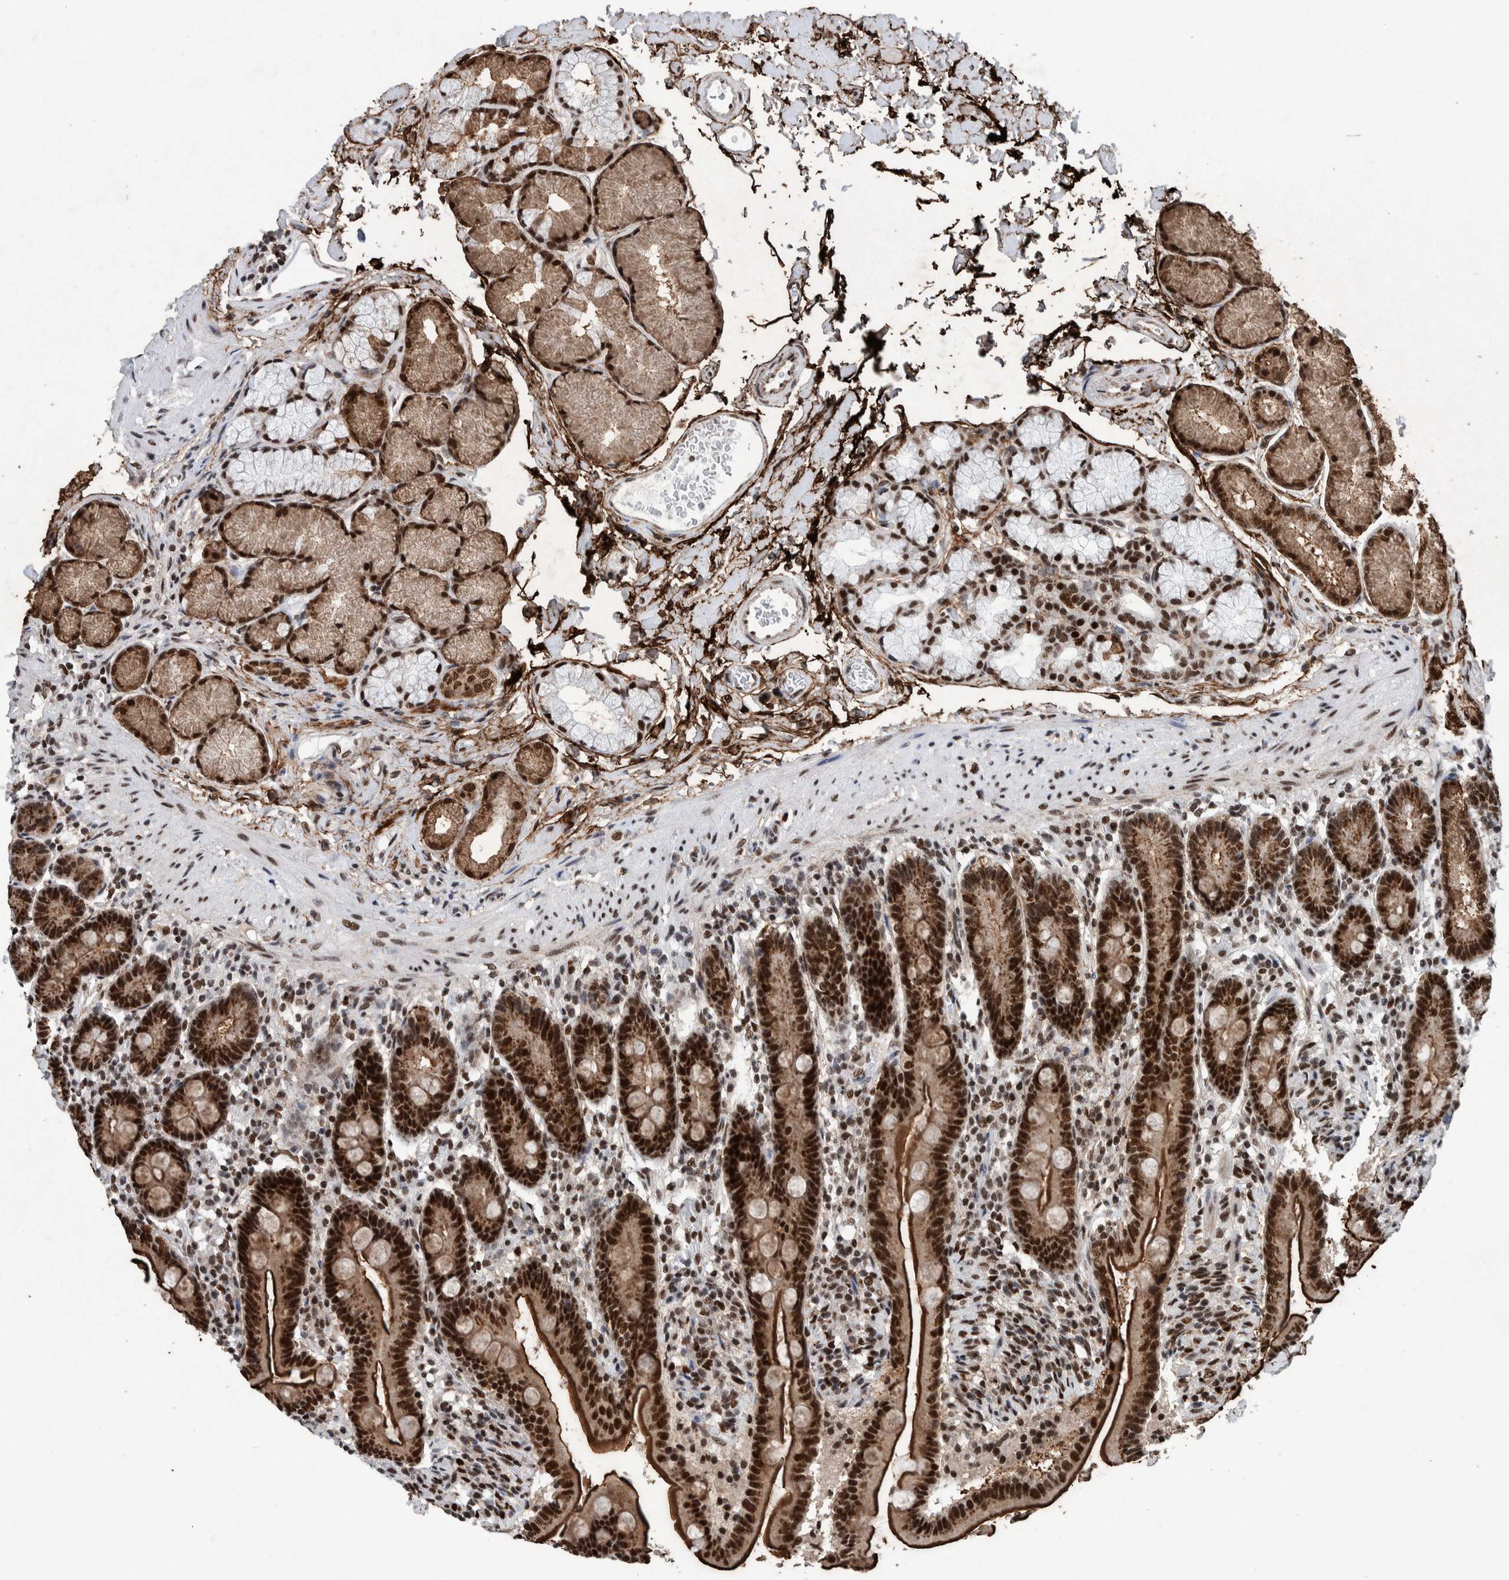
{"staining": {"intensity": "strong", "quantity": ">75%", "location": "cytoplasmic/membranous,nuclear"}, "tissue": "duodenum", "cell_type": "Glandular cells", "image_type": "normal", "snomed": [{"axis": "morphology", "description": "Normal tissue, NOS"}, {"axis": "topography", "description": "Duodenum"}], "caption": "Glandular cells display high levels of strong cytoplasmic/membranous,nuclear staining in about >75% of cells in benign human duodenum. The staining was performed using DAB, with brown indicating positive protein expression. Nuclei are stained blue with hematoxylin.", "gene": "TAF10", "patient": {"sex": "male", "age": 54}}